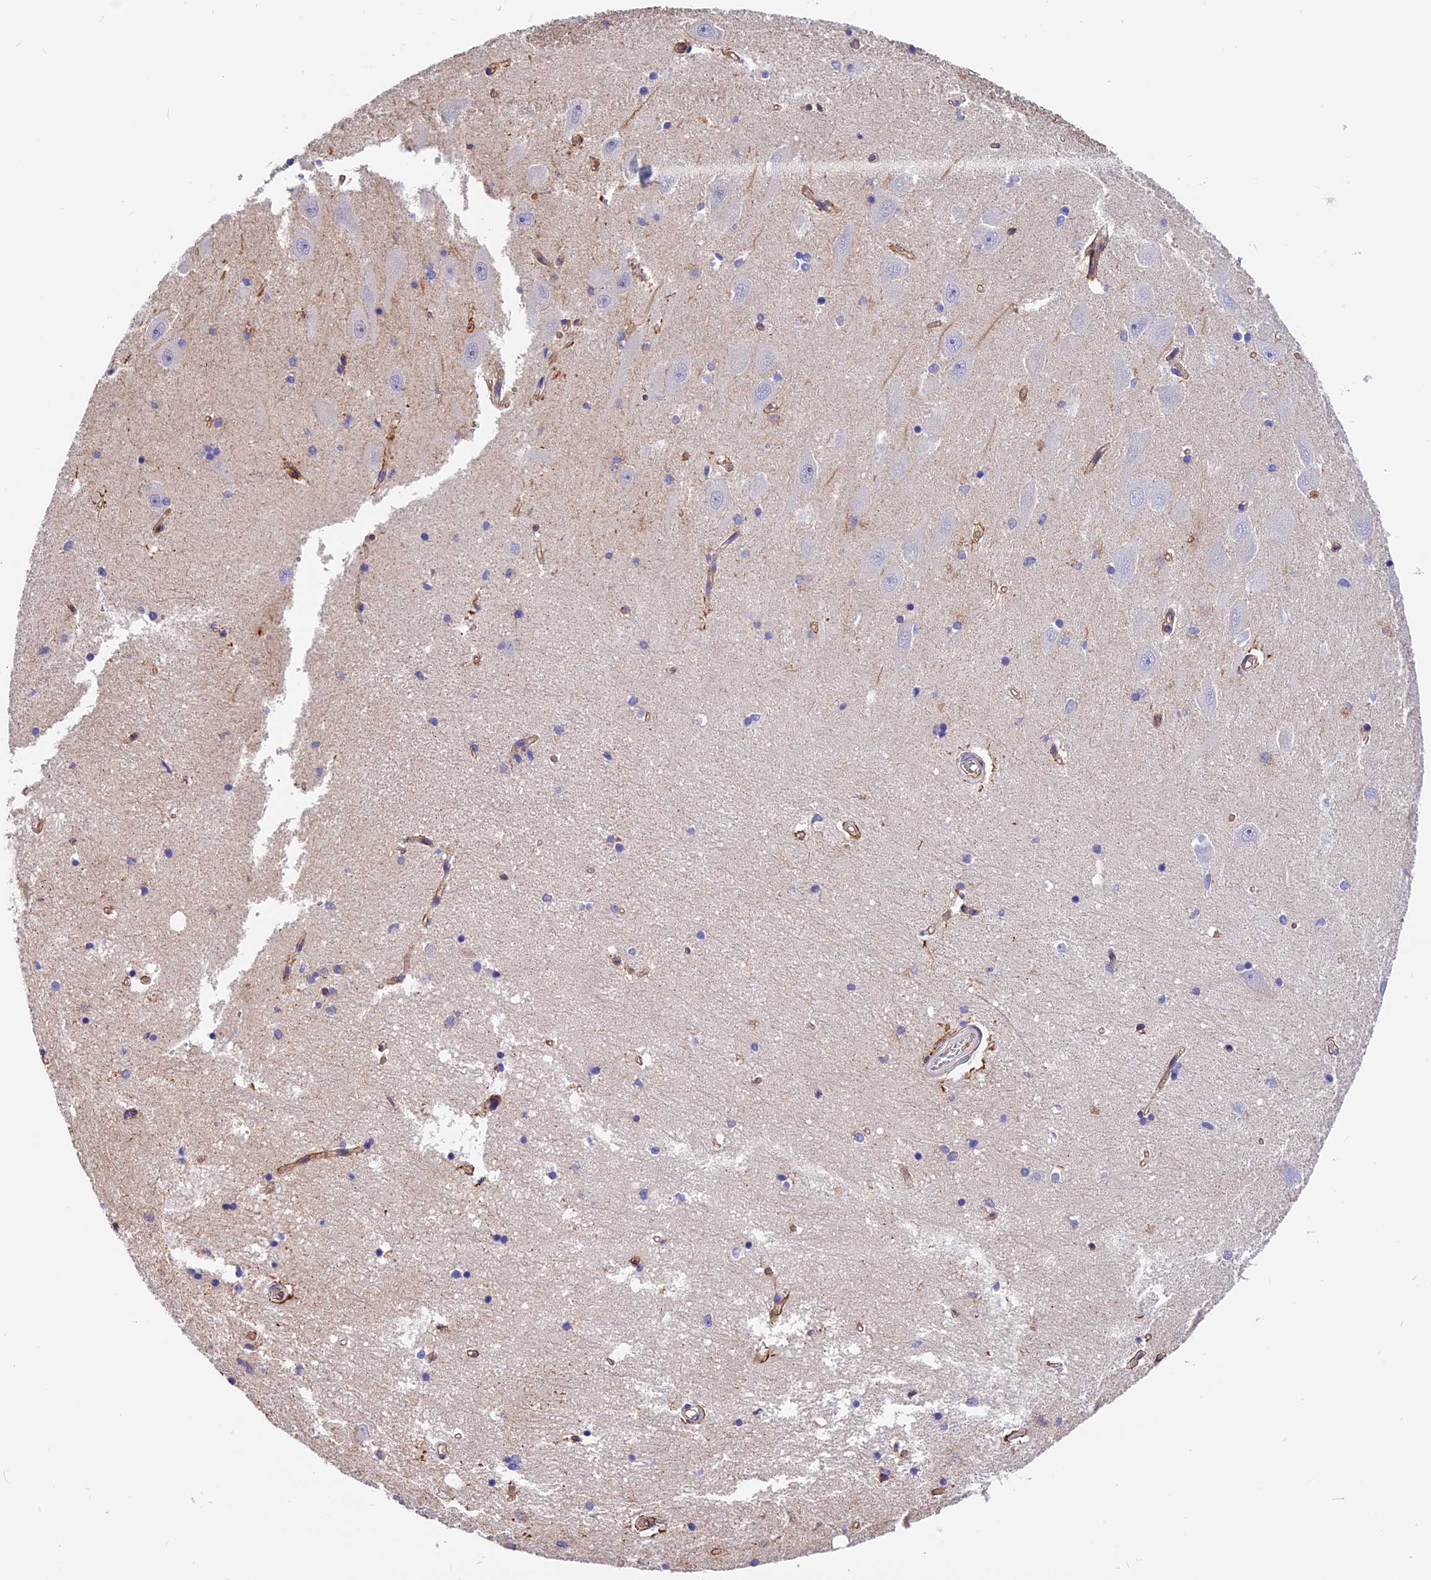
{"staining": {"intensity": "negative", "quantity": "none", "location": "none"}, "tissue": "hippocampus", "cell_type": "Glial cells", "image_type": "normal", "snomed": [{"axis": "morphology", "description": "Normal tissue, NOS"}, {"axis": "topography", "description": "Hippocampus"}], "caption": "An IHC micrograph of normal hippocampus is shown. There is no staining in glial cells of hippocampus.", "gene": "MED20", "patient": {"sex": "male", "age": 45}}